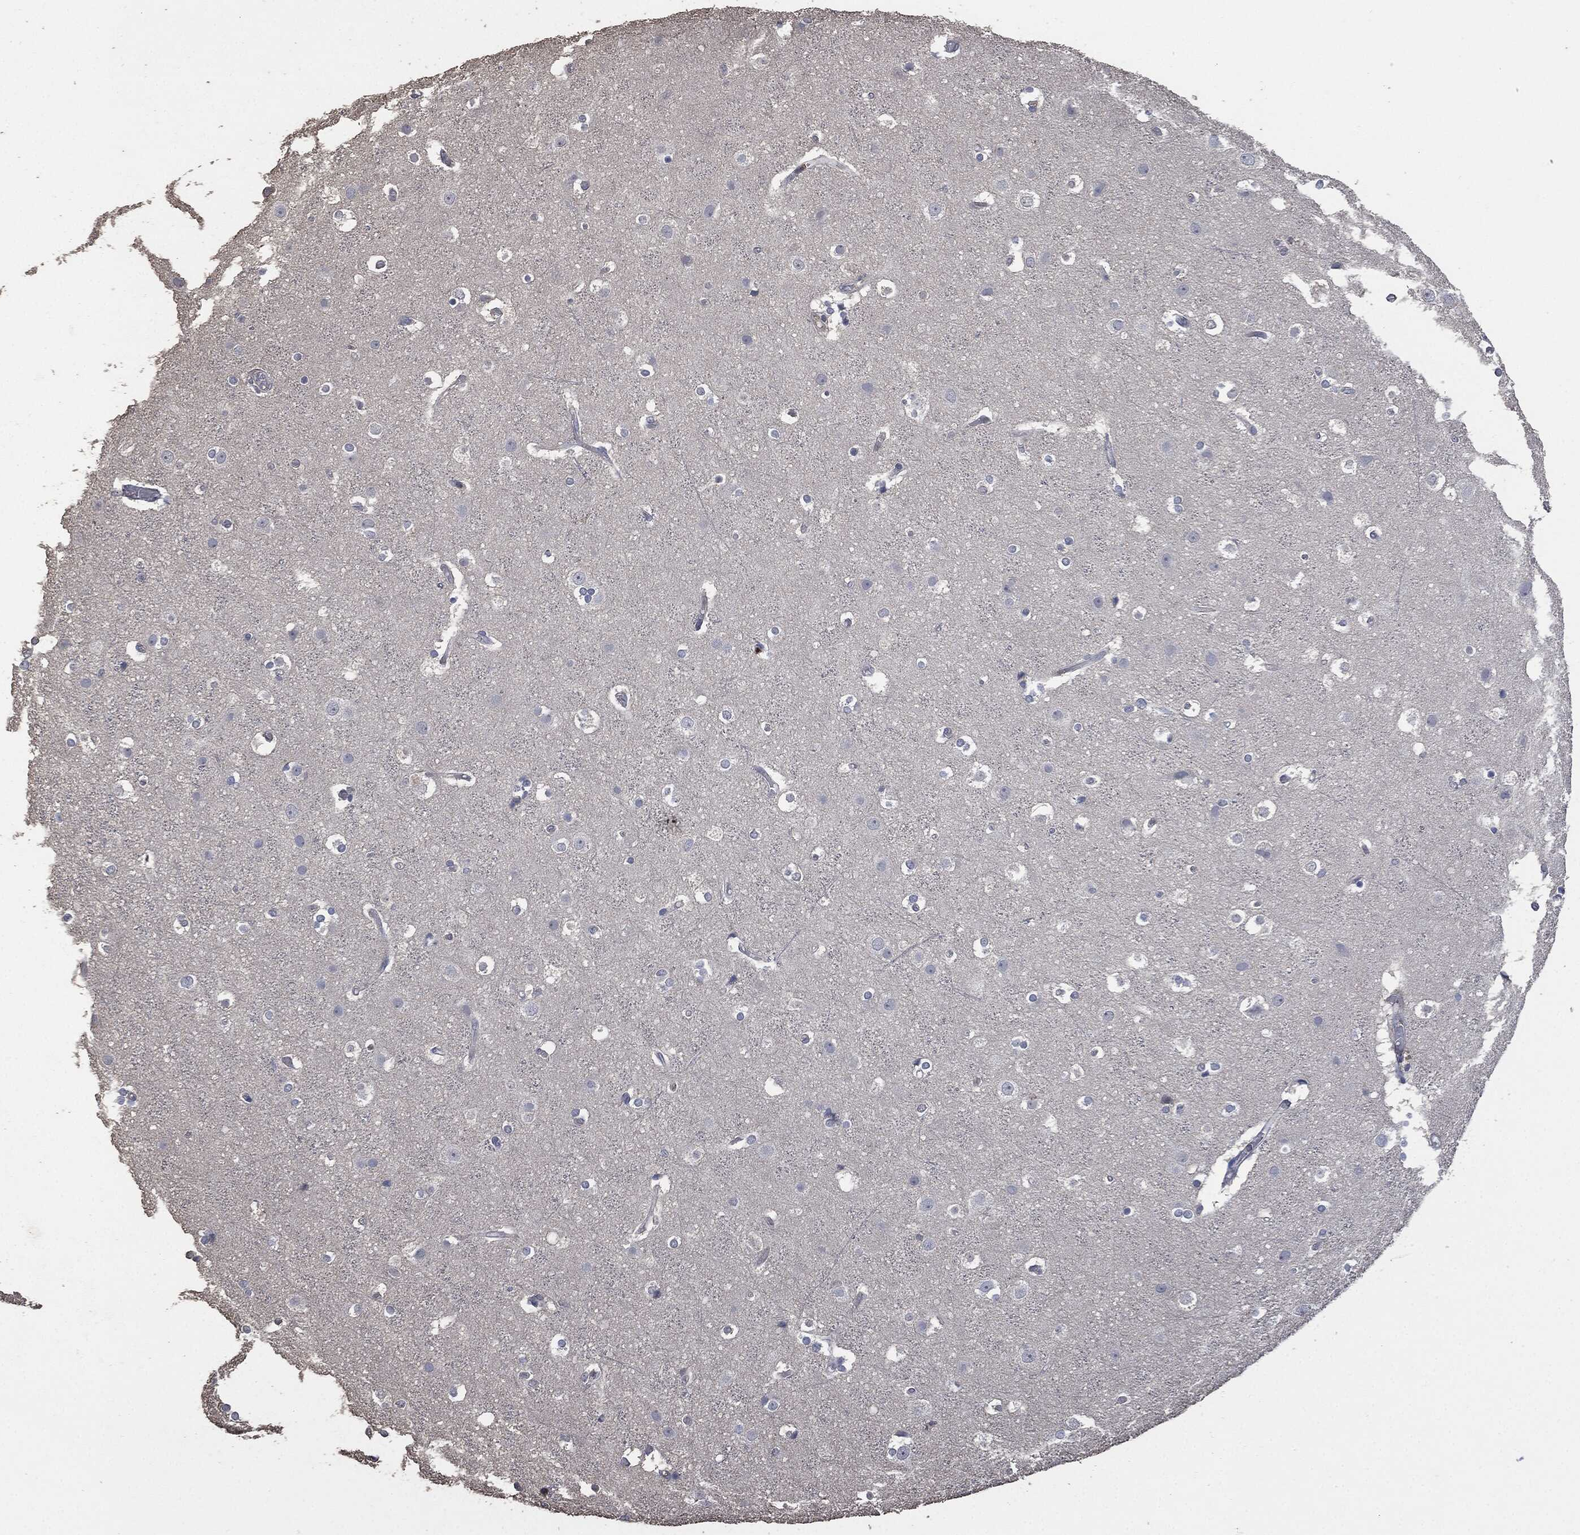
{"staining": {"intensity": "negative", "quantity": "none", "location": "none"}, "tissue": "cerebral cortex", "cell_type": "Endothelial cells", "image_type": "normal", "snomed": [{"axis": "morphology", "description": "Normal tissue, NOS"}, {"axis": "topography", "description": "Cerebral cortex"}], "caption": "DAB (3,3'-diaminobenzidine) immunohistochemical staining of normal cerebral cortex shows no significant staining in endothelial cells.", "gene": "MSLN", "patient": {"sex": "female", "age": 52}}